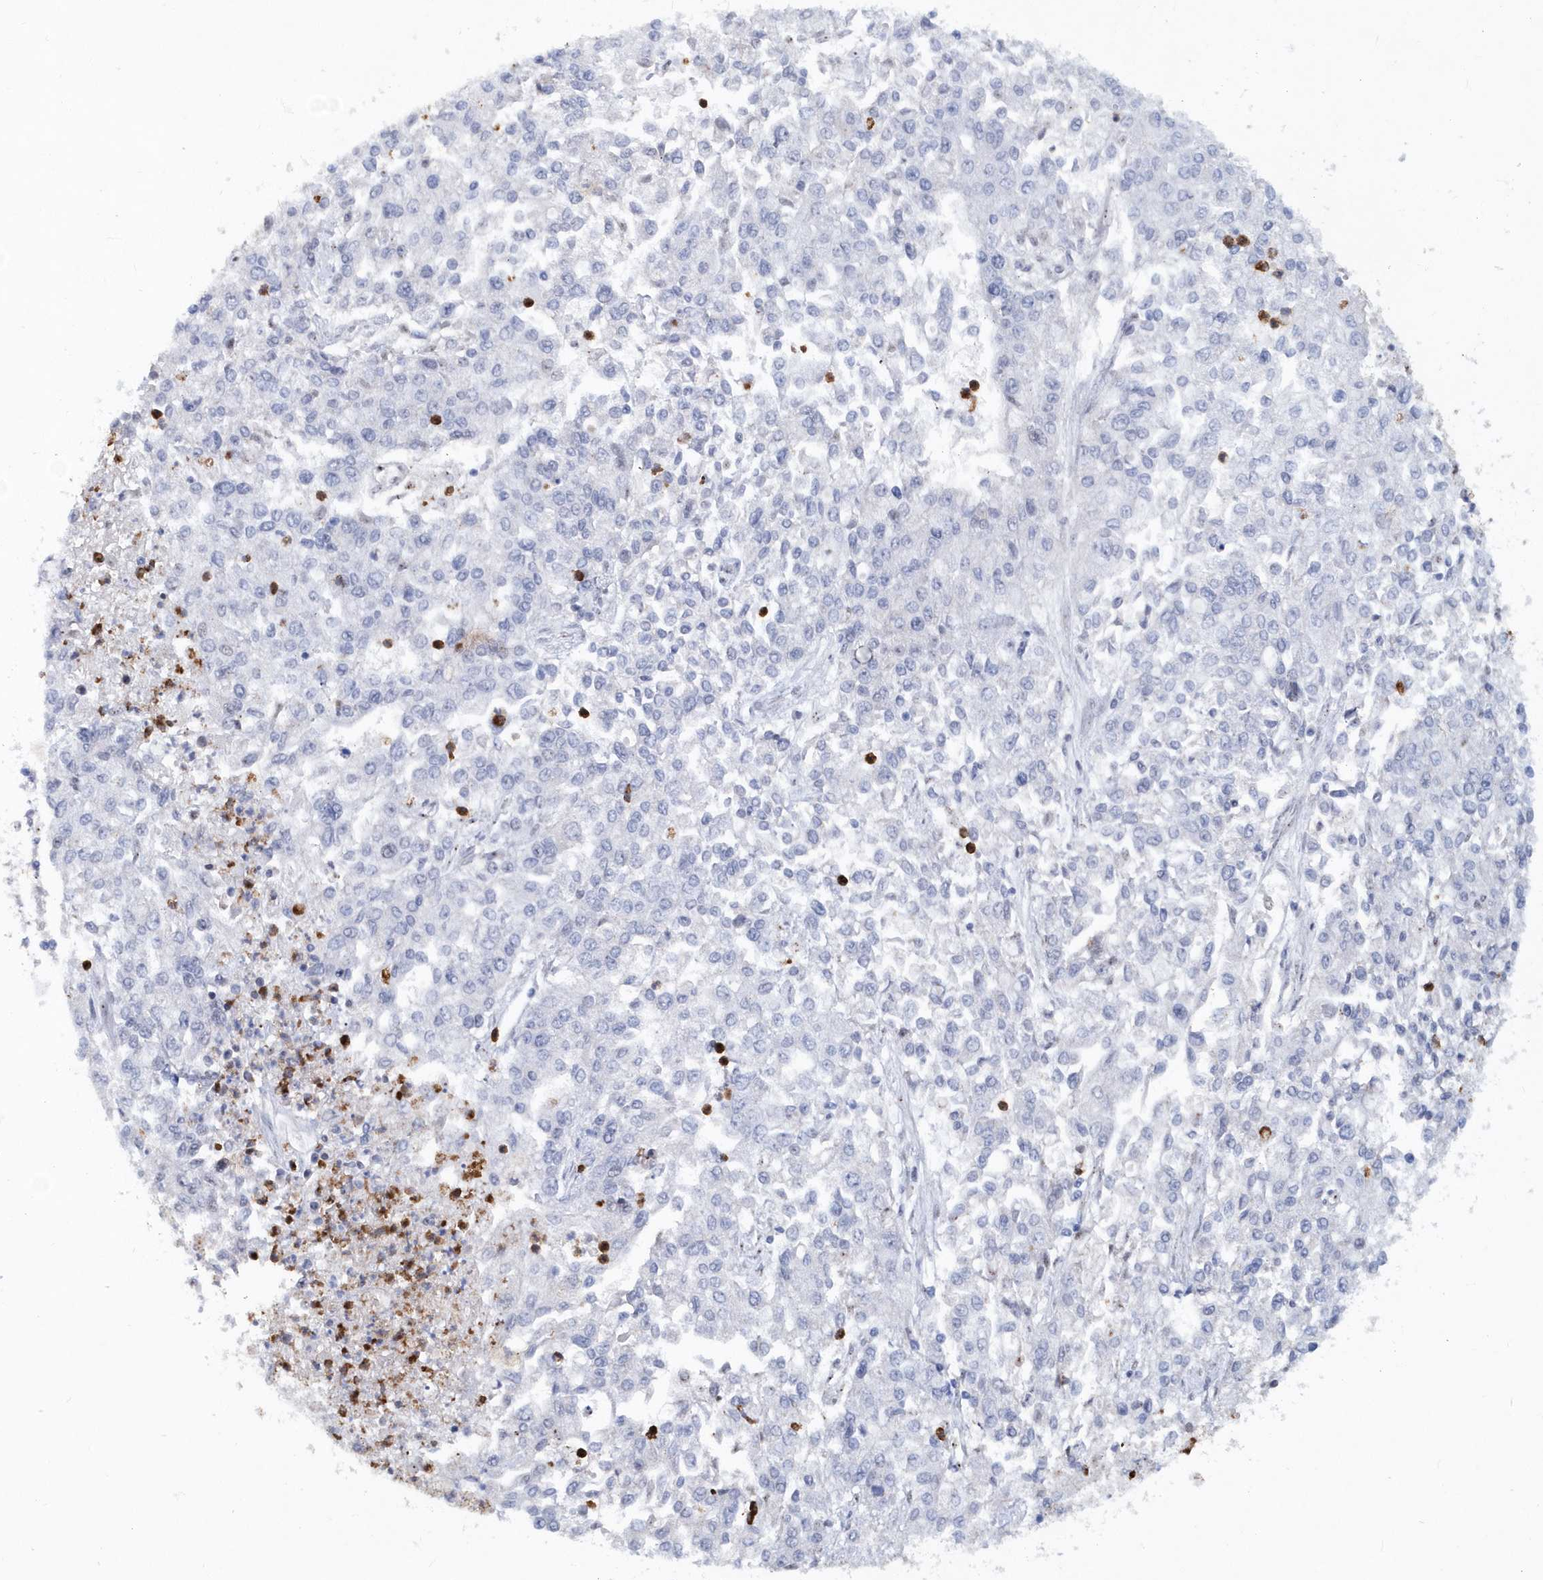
{"staining": {"intensity": "negative", "quantity": "none", "location": "none"}, "tissue": "endometrial cancer", "cell_type": "Tumor cells", "image_type": "cancer", "snomed": [{"axis": "morphology", "description": "Adenocarcinoma, NOS"}, {"axis": "topography", "description": "Endometrium"}], "caption": "Photomicrograph shows no significant protein staining in tumor cells of endometrial cancer (adenocarcinoma). Brightfield microscopy of immunohistochemistry (IHC) stained with DAB (3,3'-diaminobenzidine) (brown) and hematoxylin (blue), captured at high magnification.", "gene": "ASCL4", "patient": {"sex": "female", "age": 49}}